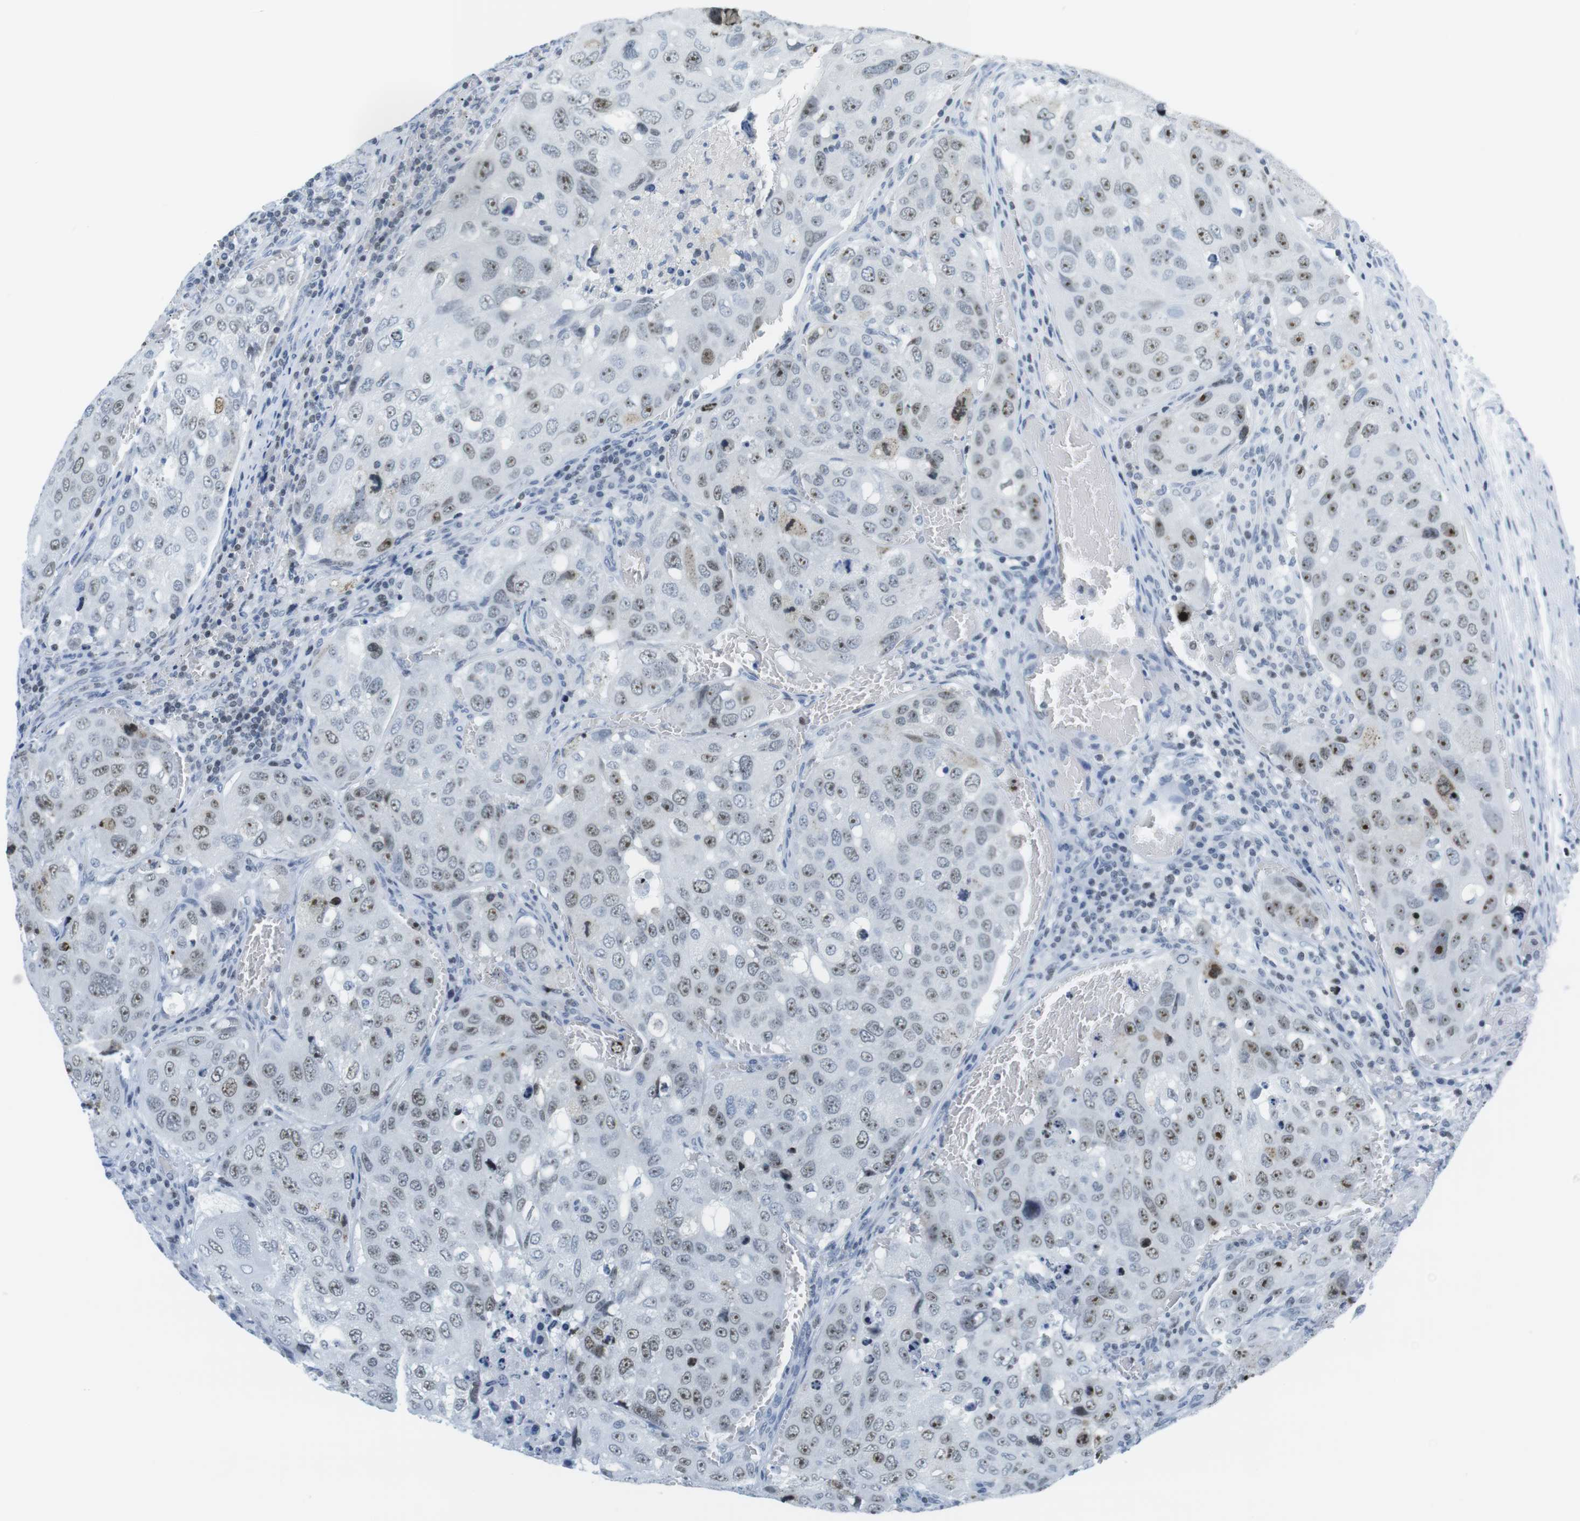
{"staining": {"intensity": "moderate", "quantity": ">75%", "location": "nuclear"}, "tissue": "urothelial cancer", "cell_type": "Tumor cells", "image_type": "cancer", "snomed": [{"axis": "morphology", "description": "Urothelial carcinoma, High grade"}, {"axis": "topography", "description": "Lymph node"}, {"axis": "topography", "description": "Urinary bladder"}], "caption": "Immunohistochemical staining of human urothelial carcinoma (high-grade) exhibits medium levels of moderate nuclear protein expression in about >75% of tumor cells.", "gene": "NIFK", "patient": {"sex": "male", "age": 51}}